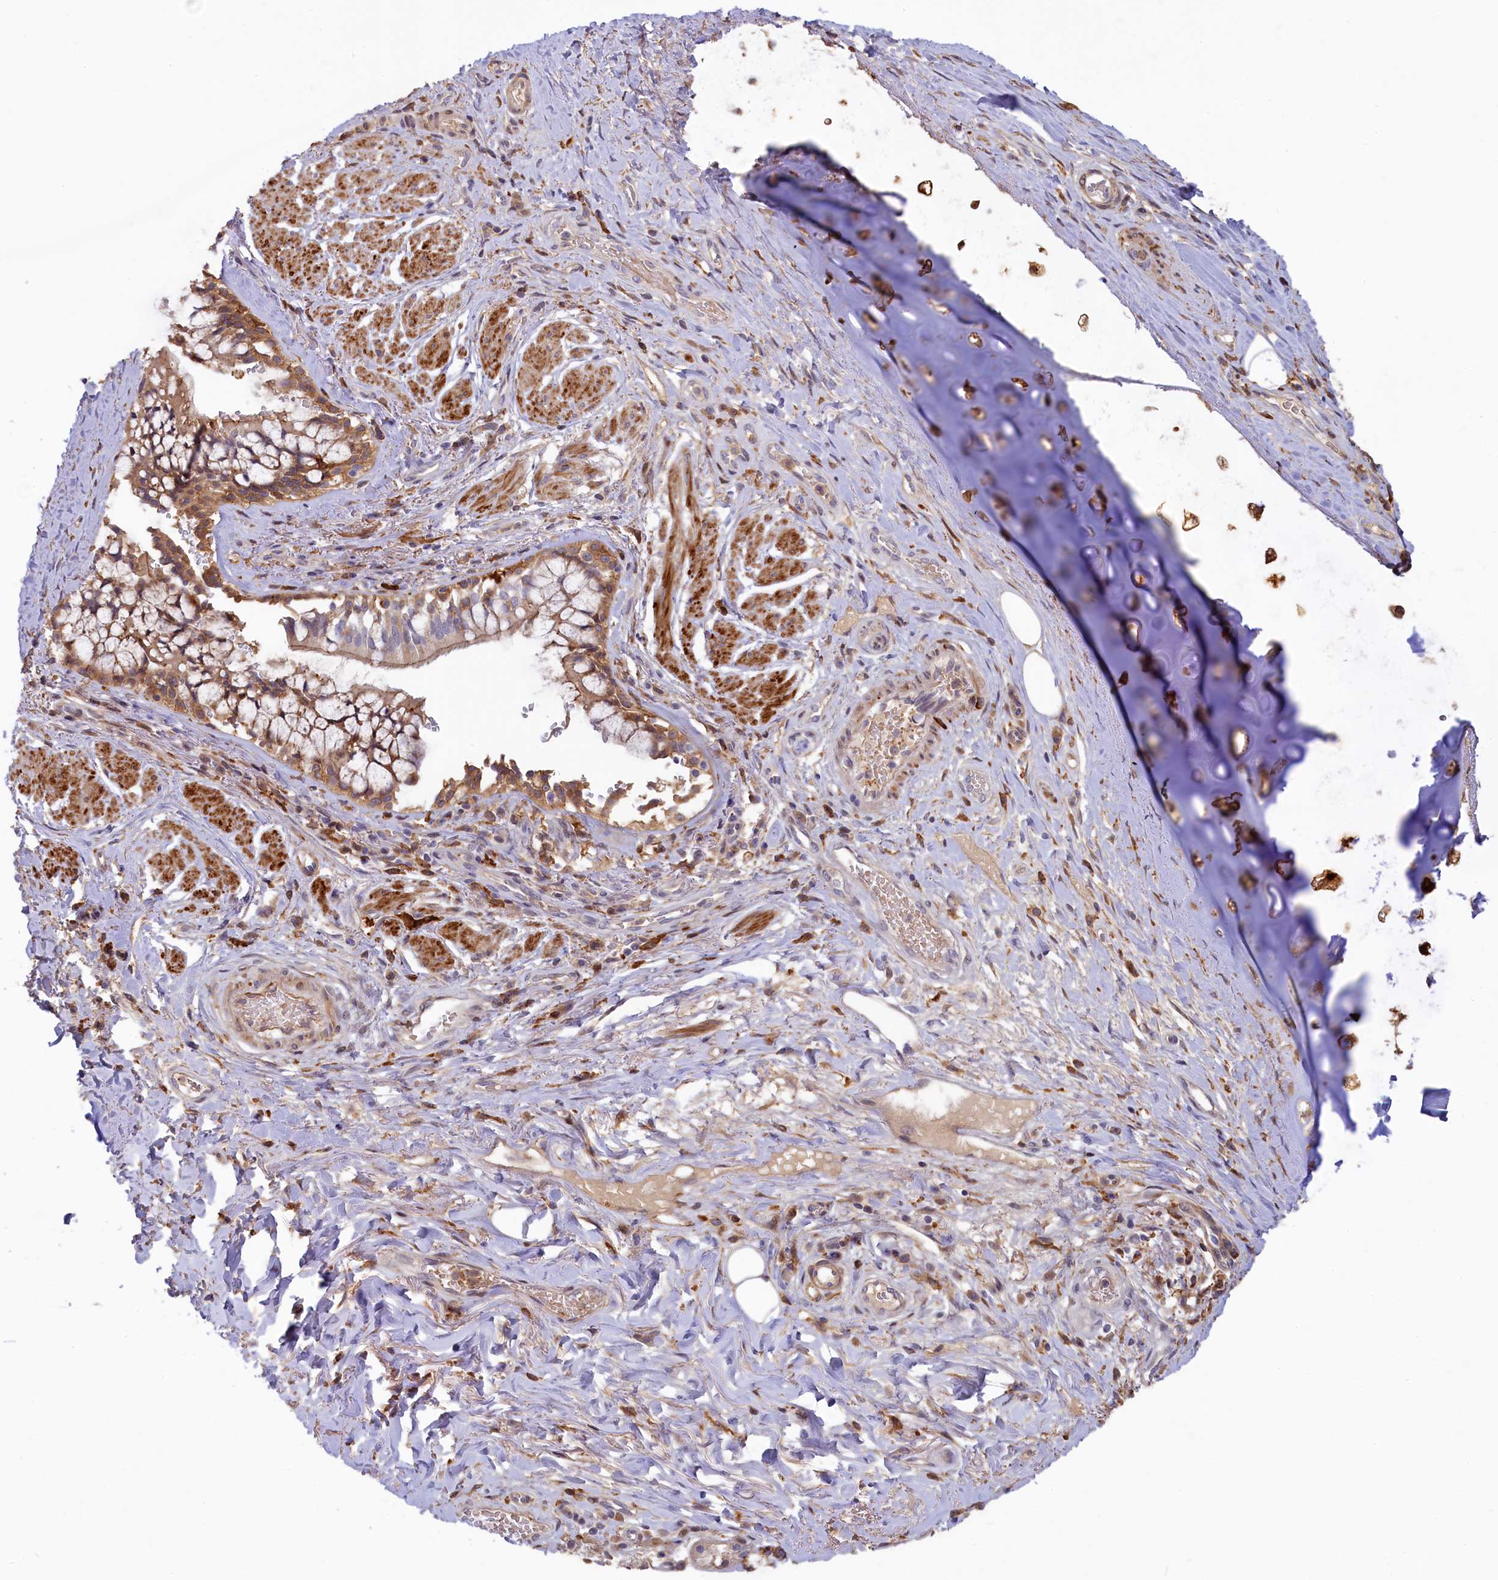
{"staining": {"intensity": "strong", "quantity": ">75%", "location": "cytoplasmic/membranous"}, "tissue": "soft tissue", "cell_type": "Chondrocytes", "image_type": "normal", "snomed": [{"axis": "morphology", "description": "Normal tissue, NOS"}, {"axis": "morphology", "description": "Squamous cell carcinoma, NOS"}, {"axis": "topography", "description": "Bronchus"}, {"axis": "topography", "description": "Lung"}], "caption": "A micrograph of human soft tissue stained for a protein shows strong cytoplasmic/membranous brown staining in chondrocytes.", "gene": "FERMT1", "patient": {"sex": "male", "age": 64}}